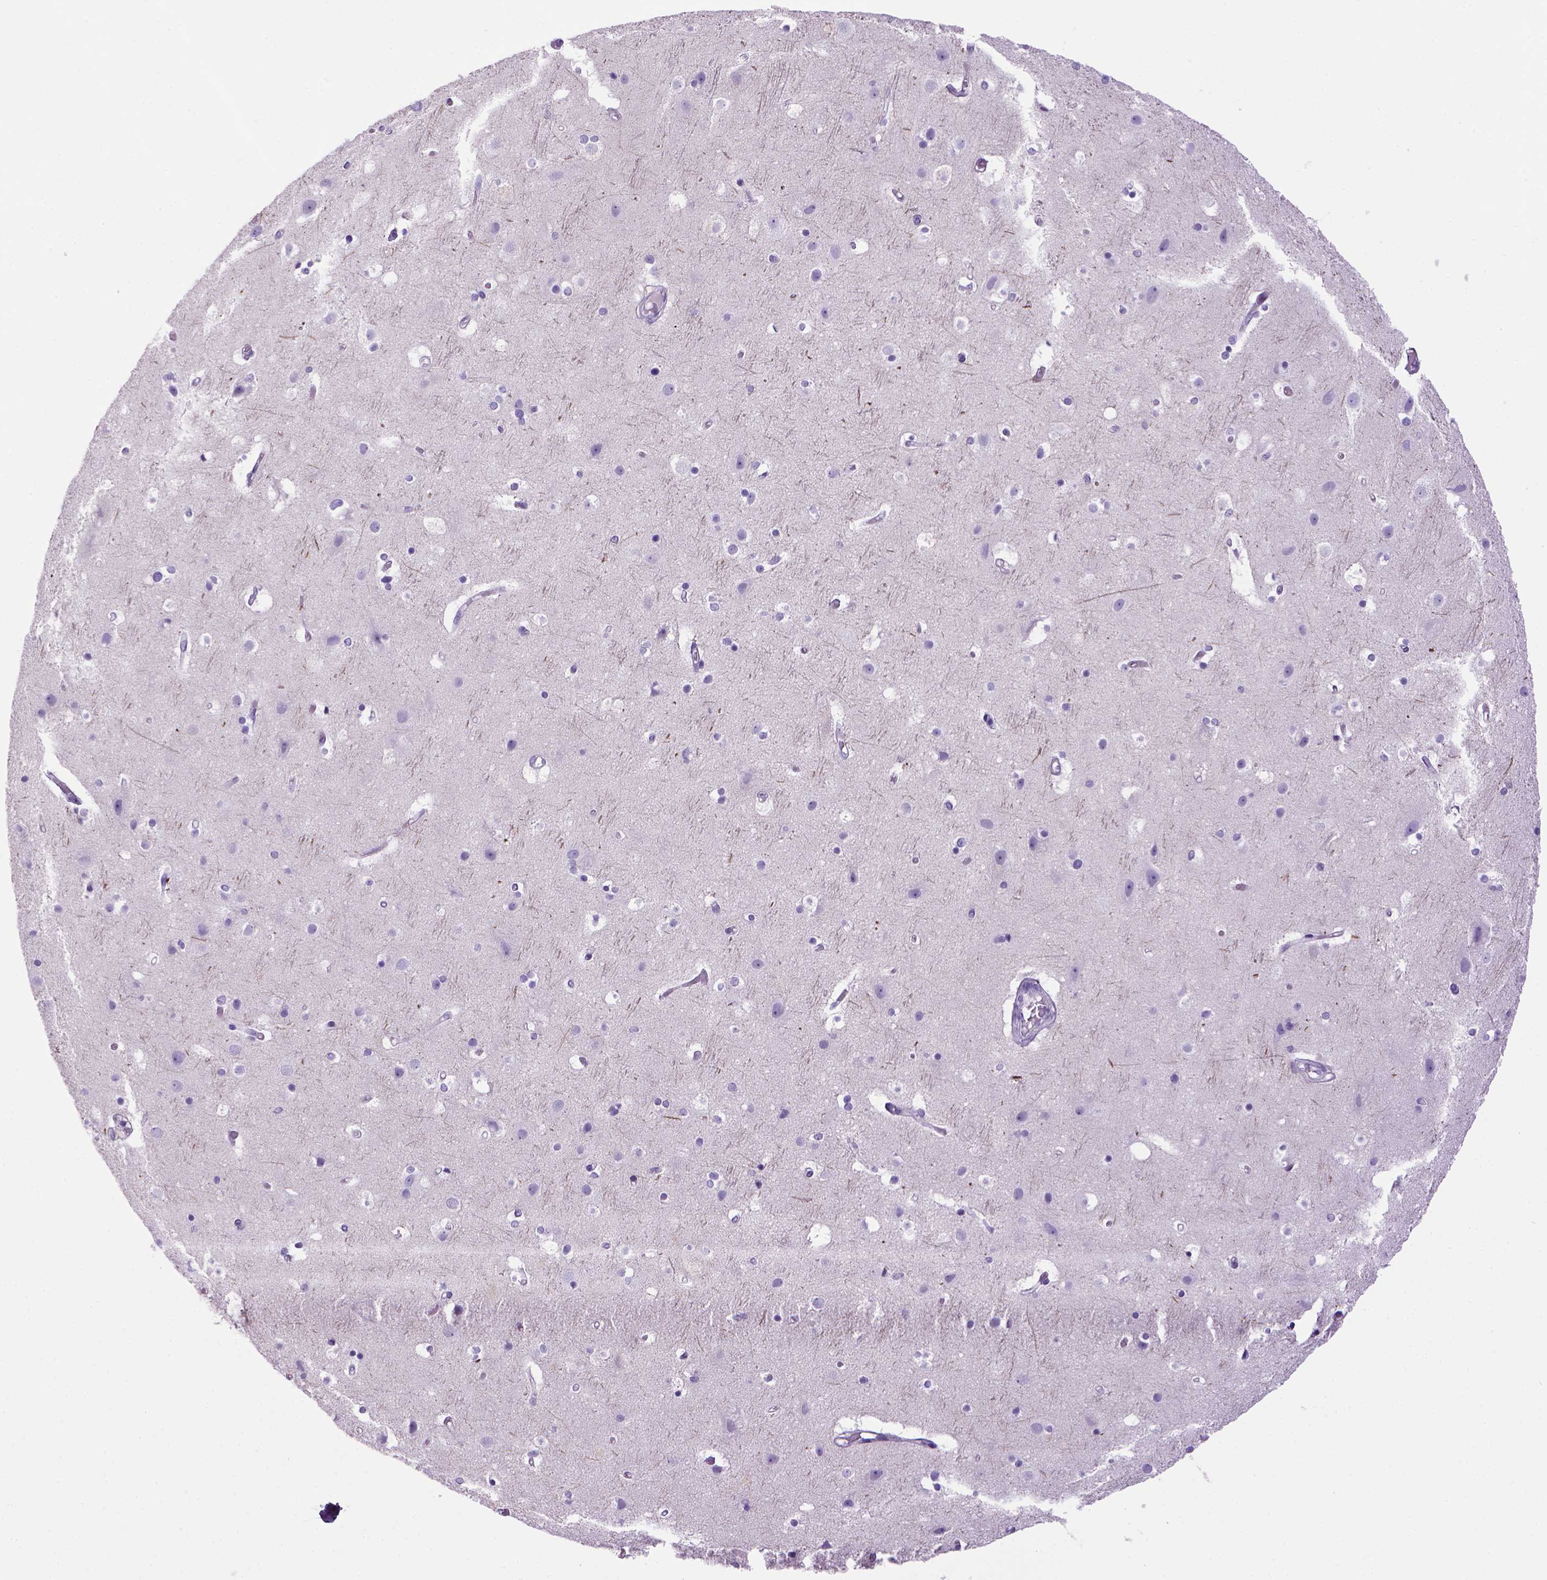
{"staining": {"intensity": "negative", "quantity": "none", "location": "none"}, "tissue": "cerebral cortex", "cell_type": "Endothelial cells", "image_type": "normal", "snomed": [{"axis": "morphology", "description": "Normal tissue, NOS"}, {"axis": "topography", "description": "Cerebral cortex"}], "caption": "Immunohistochemical staining of benign human cerebral cortex reveals no significant positivity in endothelial cells.", "gene": "SGCG", "patient": {"sex": "female", "age": 52}}